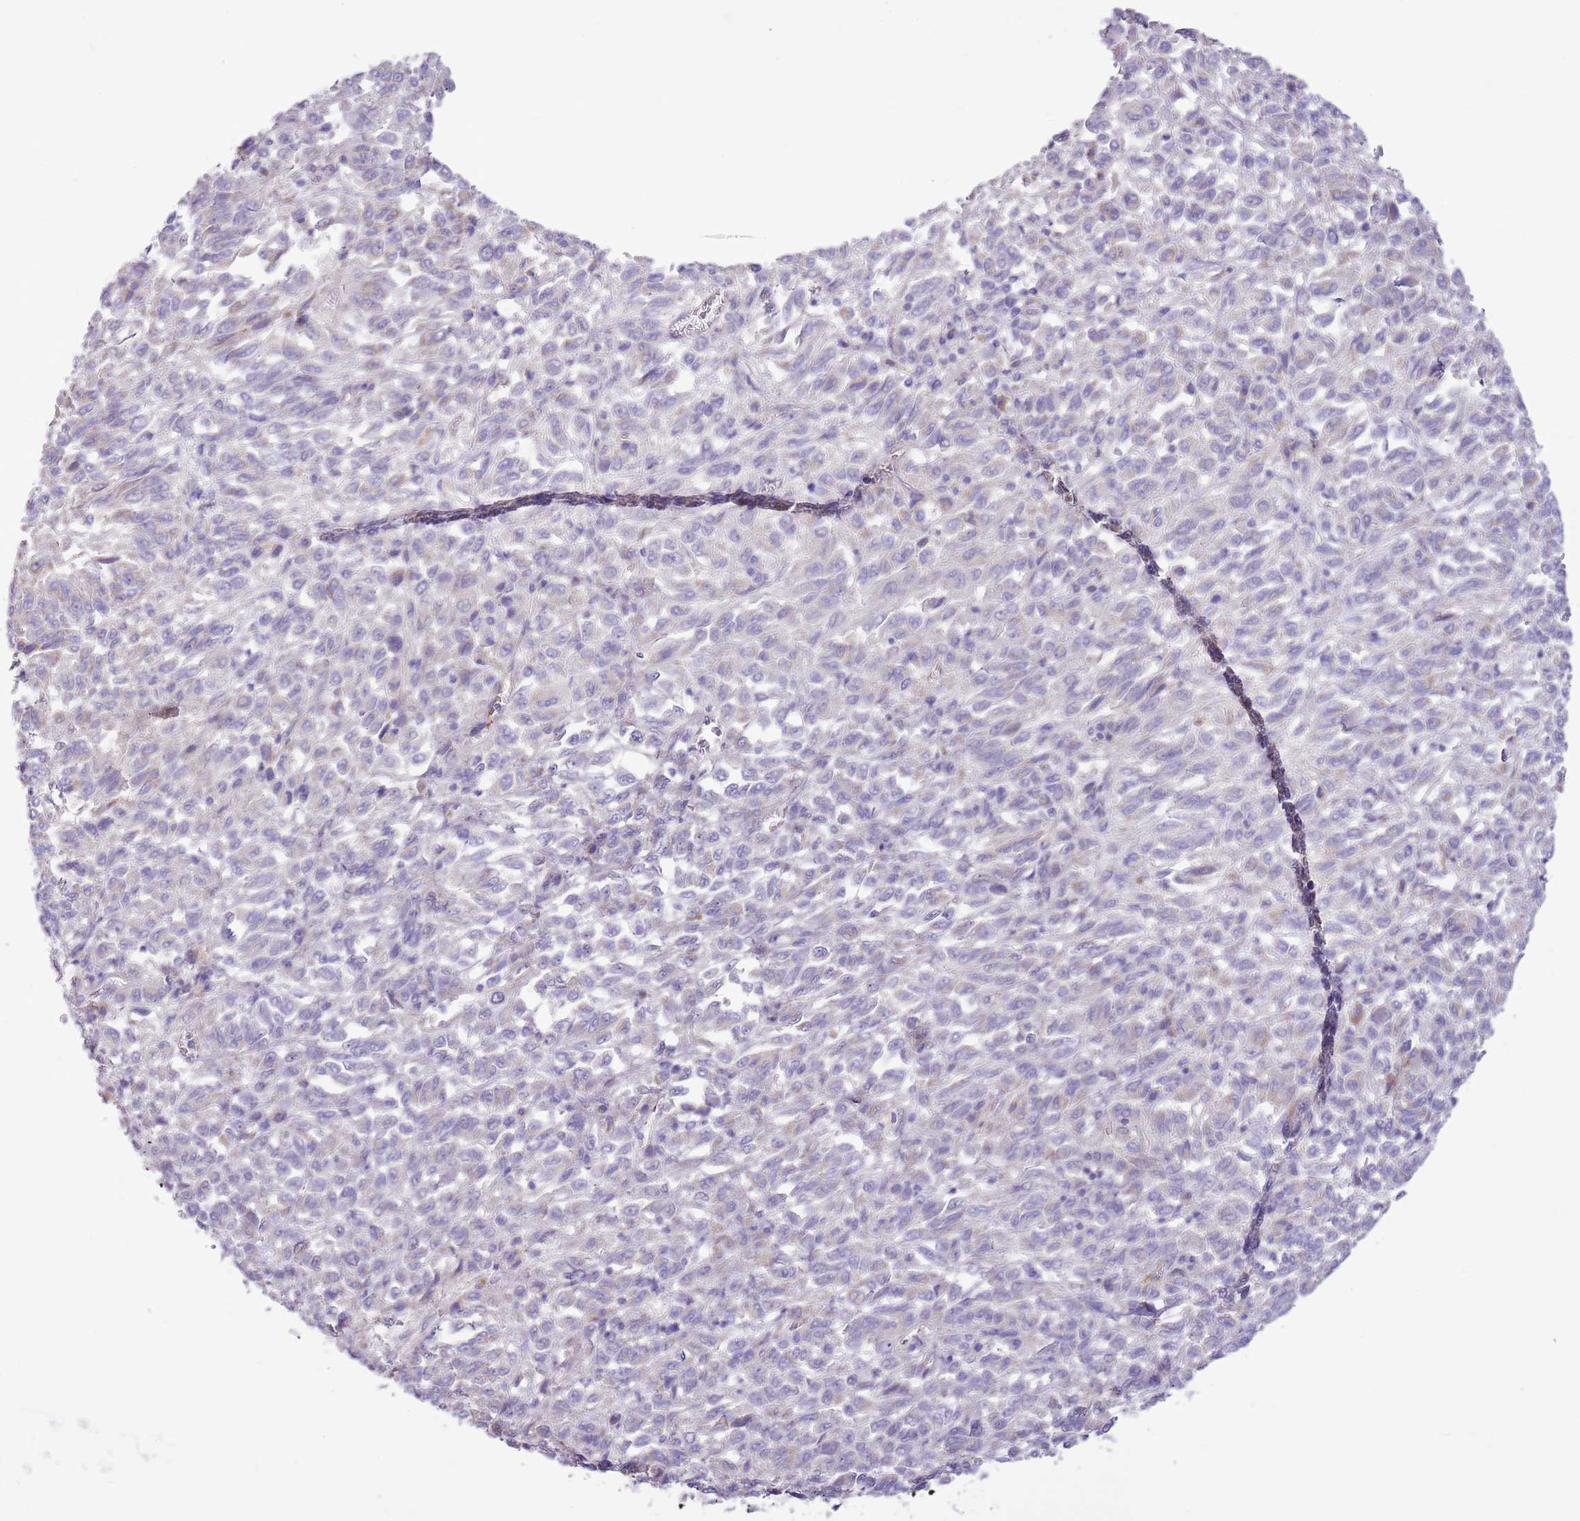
{"staining": {"intensity": "negative", "quantity": "none", "location": "none"}, "tissue": "melanoma", "cell_type": "Tumor cells", "image_type": "cancer", "snomed": [{"axis": "morphology", "description": "Malignant melanoma, Metastatic site"}, {"axis": "topography", "description": "Lung"}], "caption": "IHC image of neoplastic tissue: human melanoma stained with DAB (3,3'-diaminobenzidine) demonstrates no significant protein expression in tumor cells. The staining is performed using DAB brown chromogen with nuclei counter-stained in using hematoxylin.", "gene": "OAZ2", "patient": {"sex": "male", "age": 64}}